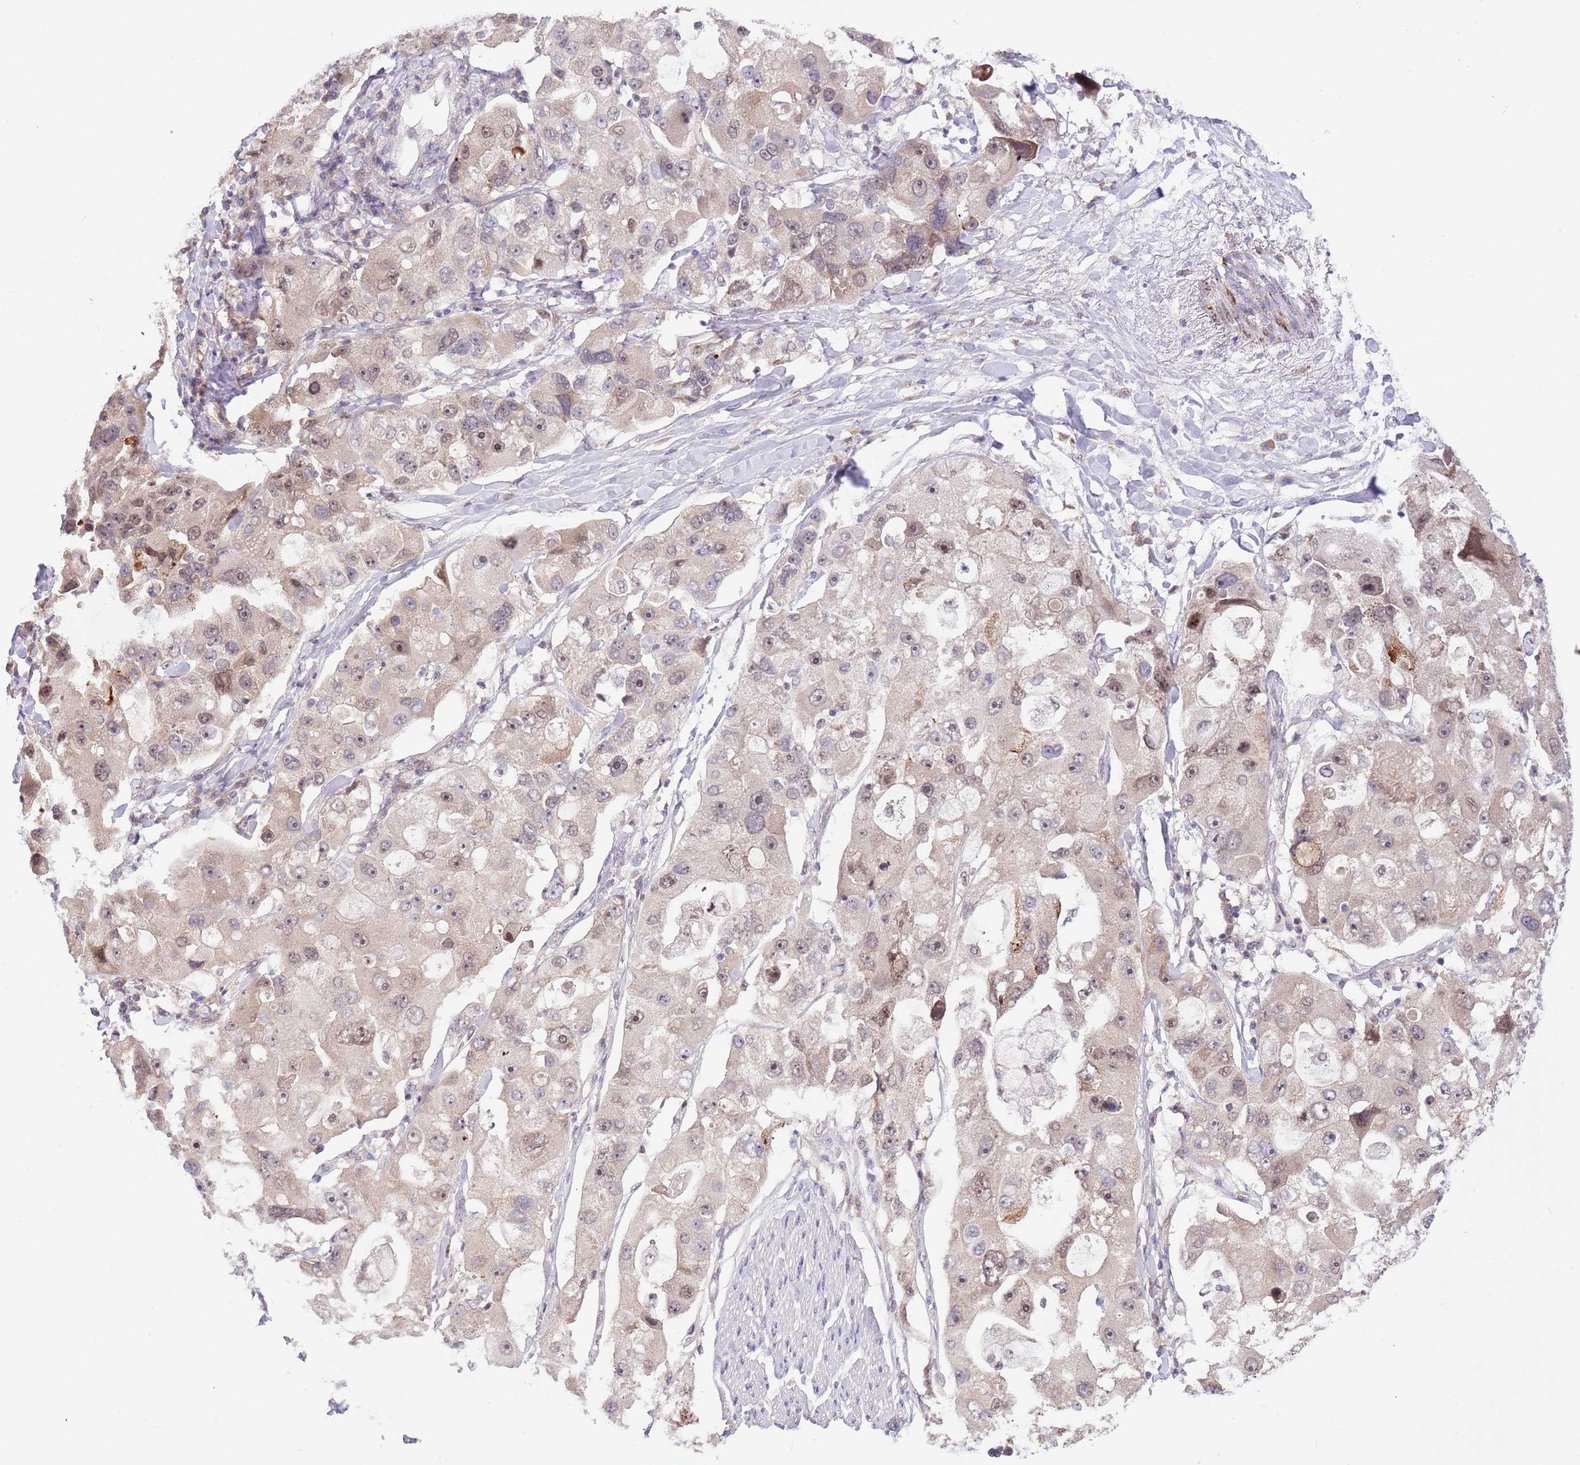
{"staining": {"intensity": "weak", "quantity": ">75%", "location": "cytoplasmic/membranous,nuclear"}, "tissue": "lung cancer", "cell_type": "Tumor cells", "image_type": "cancer", "snomed": [{"axis": "morphology", "description": "Adenocarcinoma, NOS"}, {"axis": "topography", "description": "Lung"}], "caption": "A histopathology image of lung cancer stained for a protein exhibits weak cytoplasmic/membranous and nuclear brown staining in tumor cells.", "gene": "CHD1", "patient": {"sex": "female", "age": 54}}